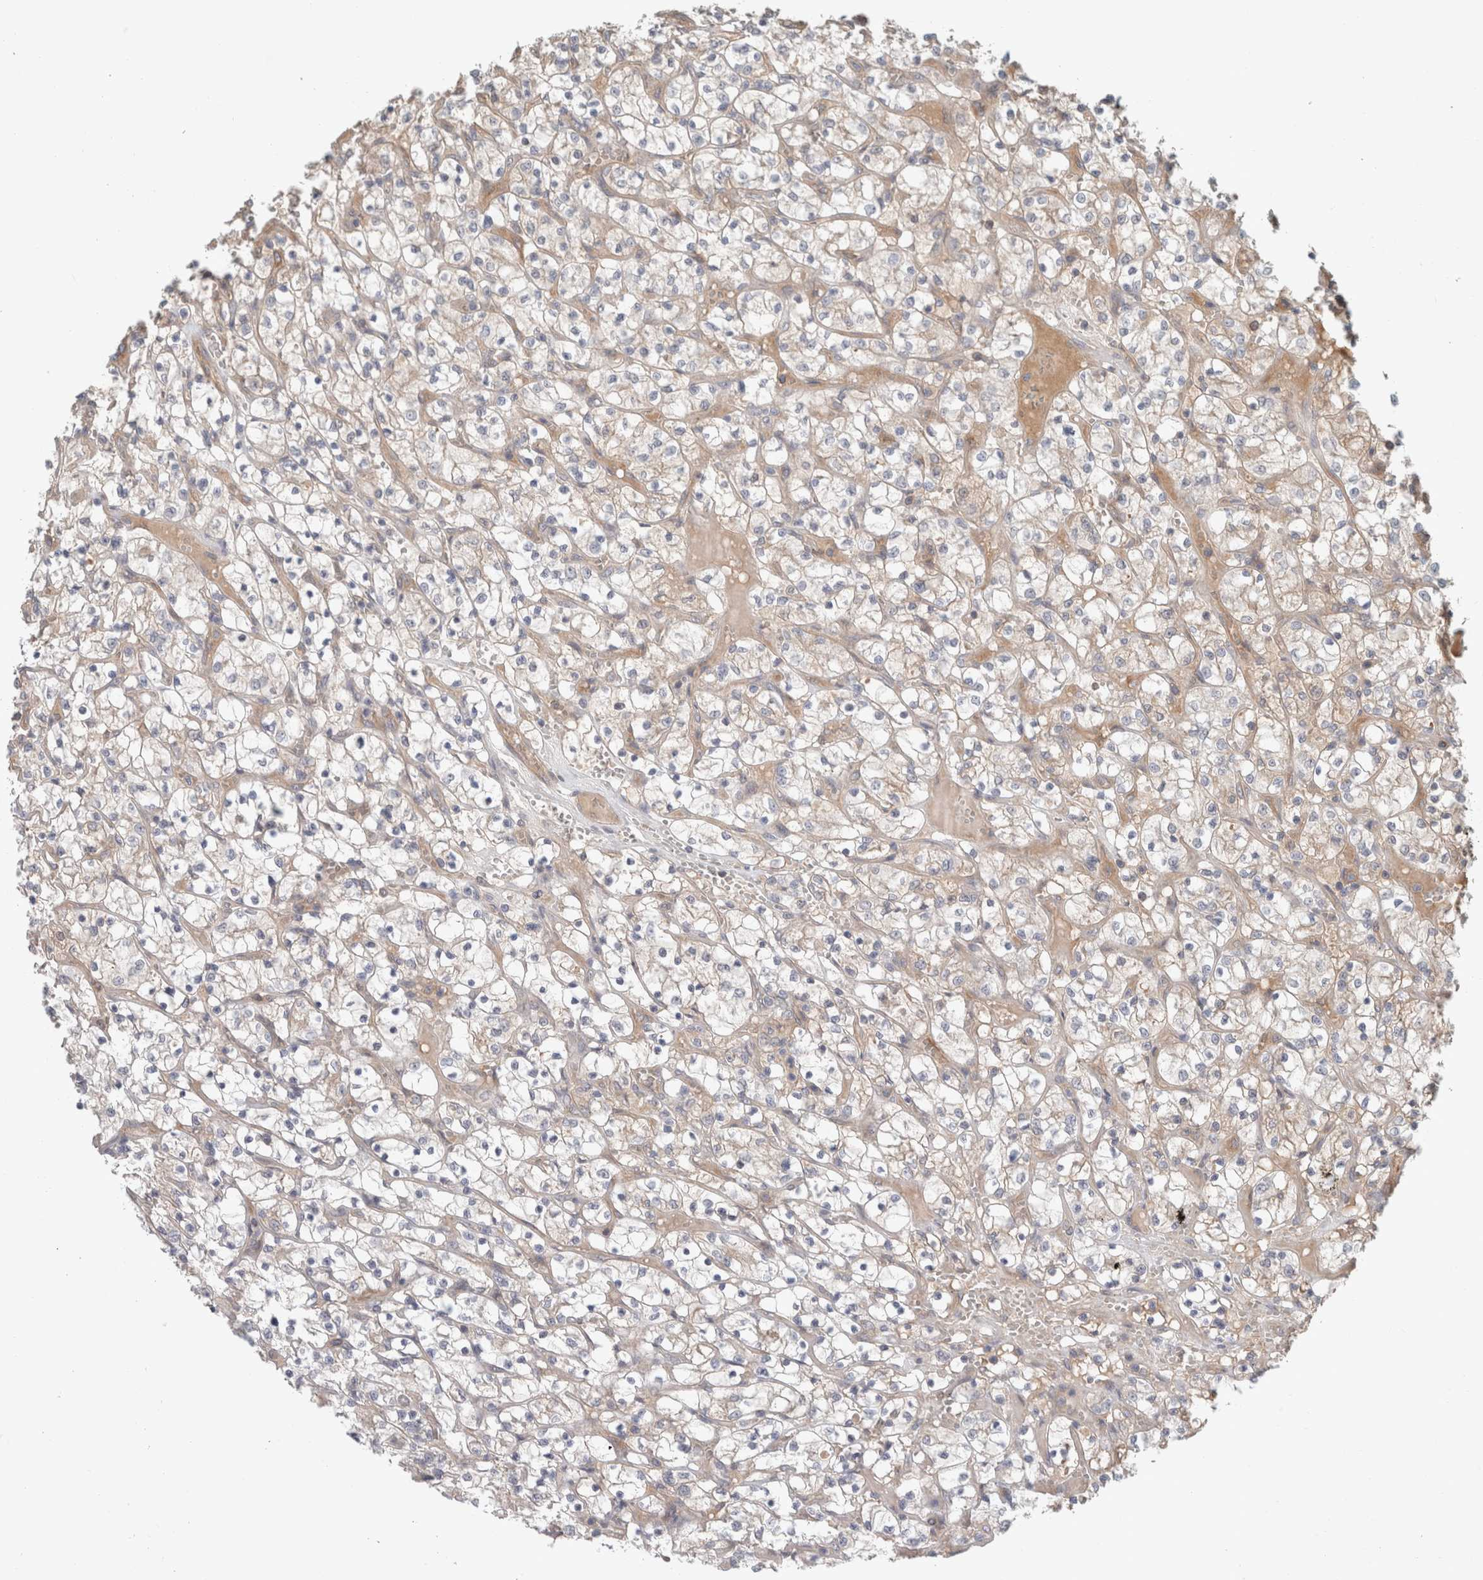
{"staining": {"intensity": "negative", "quantity": "none", "location": "none"}, "tissue": "renal cancer", "cell_type": "Tumor cells", "image_type": "cancer", "snomed": [{"axis": "morphology", "description": "Adenocarcinoma, NOS"}, {"axis": "topography", "description": "Kidney"}], "caption": "Immunohistochemistry (IHC) of human adenocarcinoma (renal) reveals no expression in tumor cells.", "gene": "RASAL2", "patient": {"sex": "female", "age": 69}}